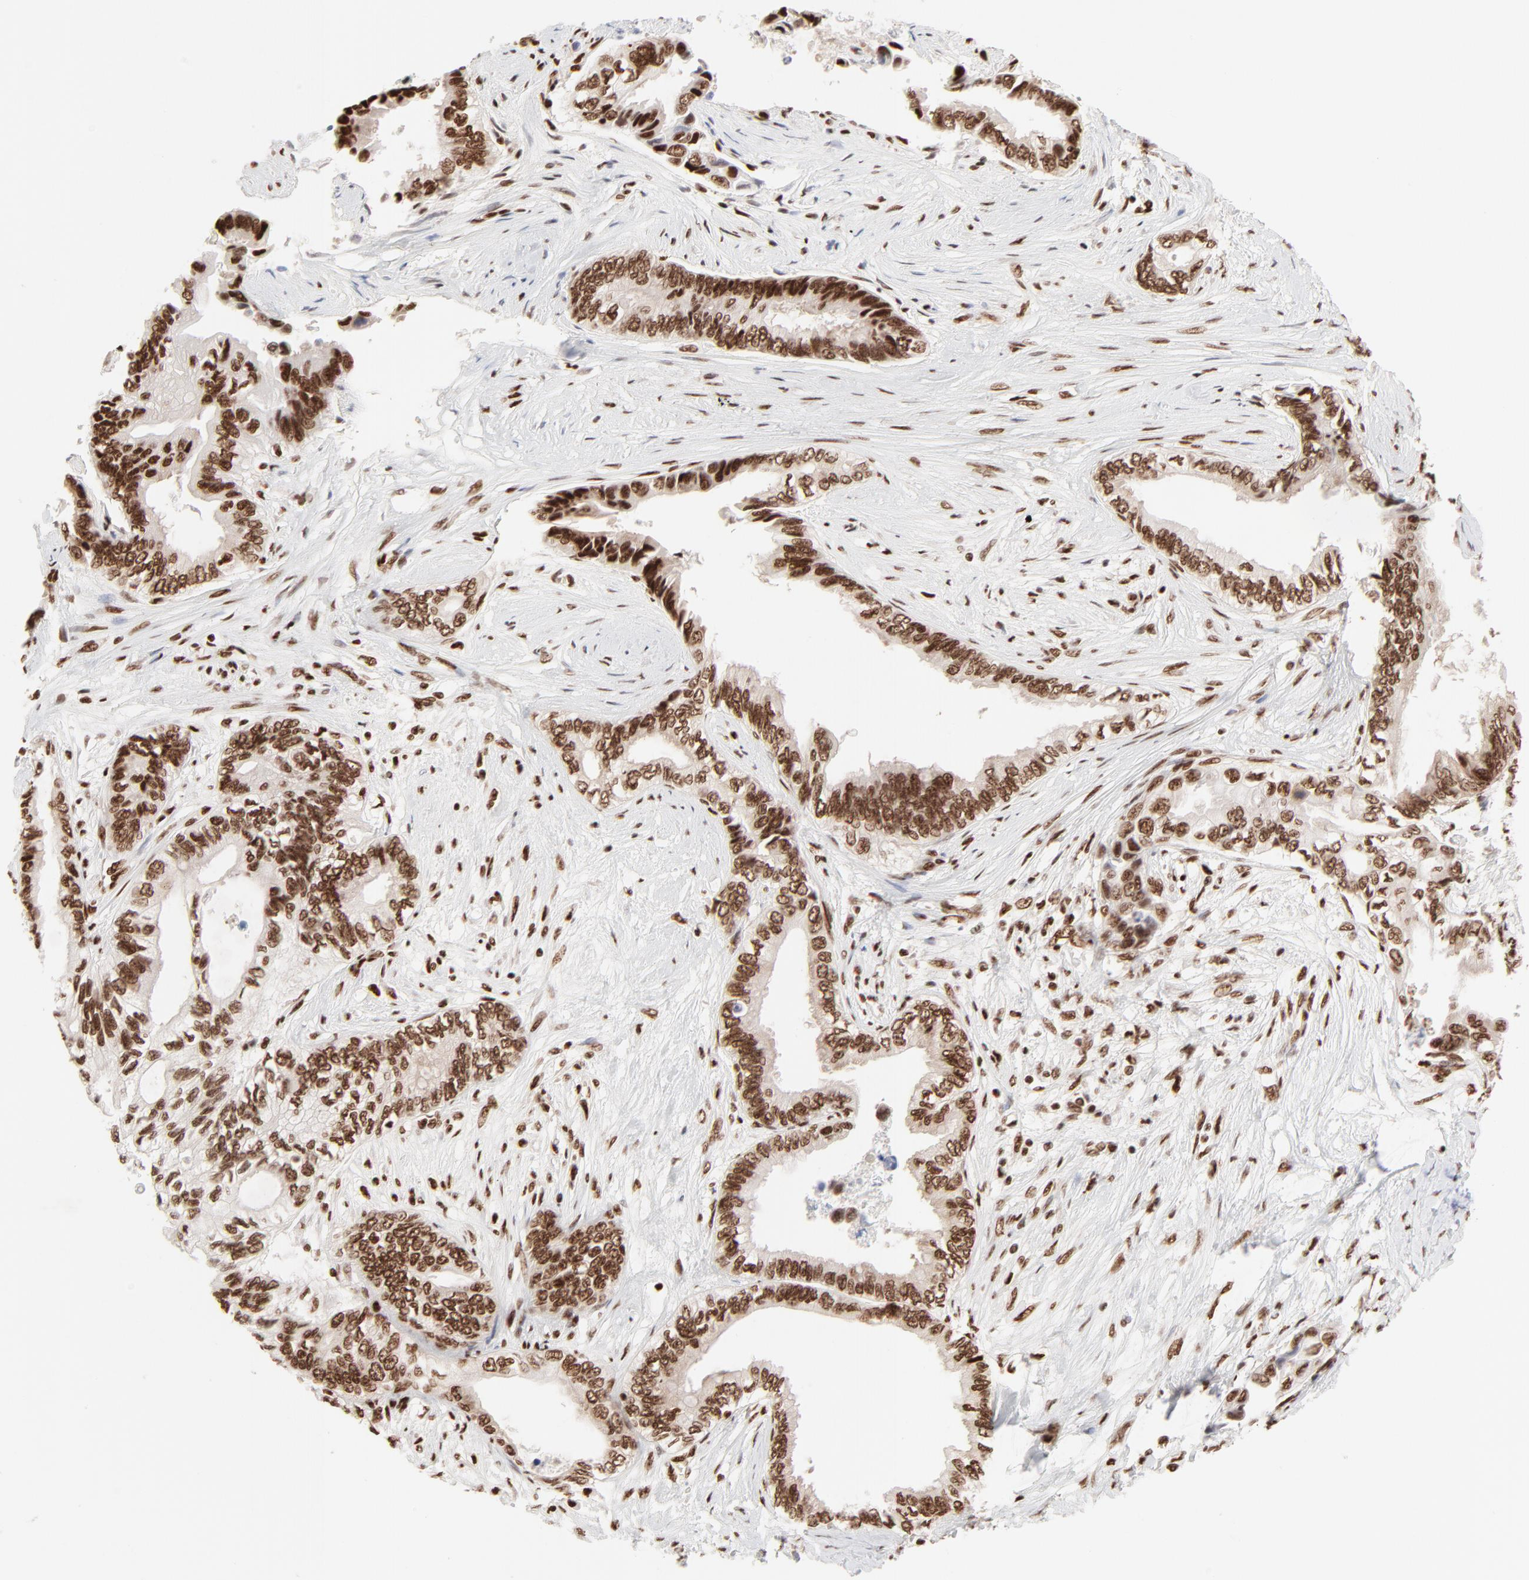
{"staining": {"intensity": "strong", "quantity": ">75%", "location": "nuclear"}, "tissue": "pancreatic cancer", "cell_type": "Tumor cells", "image_type": "cancer", "snomed": [{"axis": "morphology", "description": "Adenocarcinoma, NOS"}, {"axis": "topography", "description": "Pancreas"}], "caption": "The photomicrograph shows a brown stain indicating the presence of a protein in the nuclear of tumor cells in pancreatic cancer (adenocarcinoma).", "gene": "TARDBP", "patient": {"sex": "female", "age": 66}}